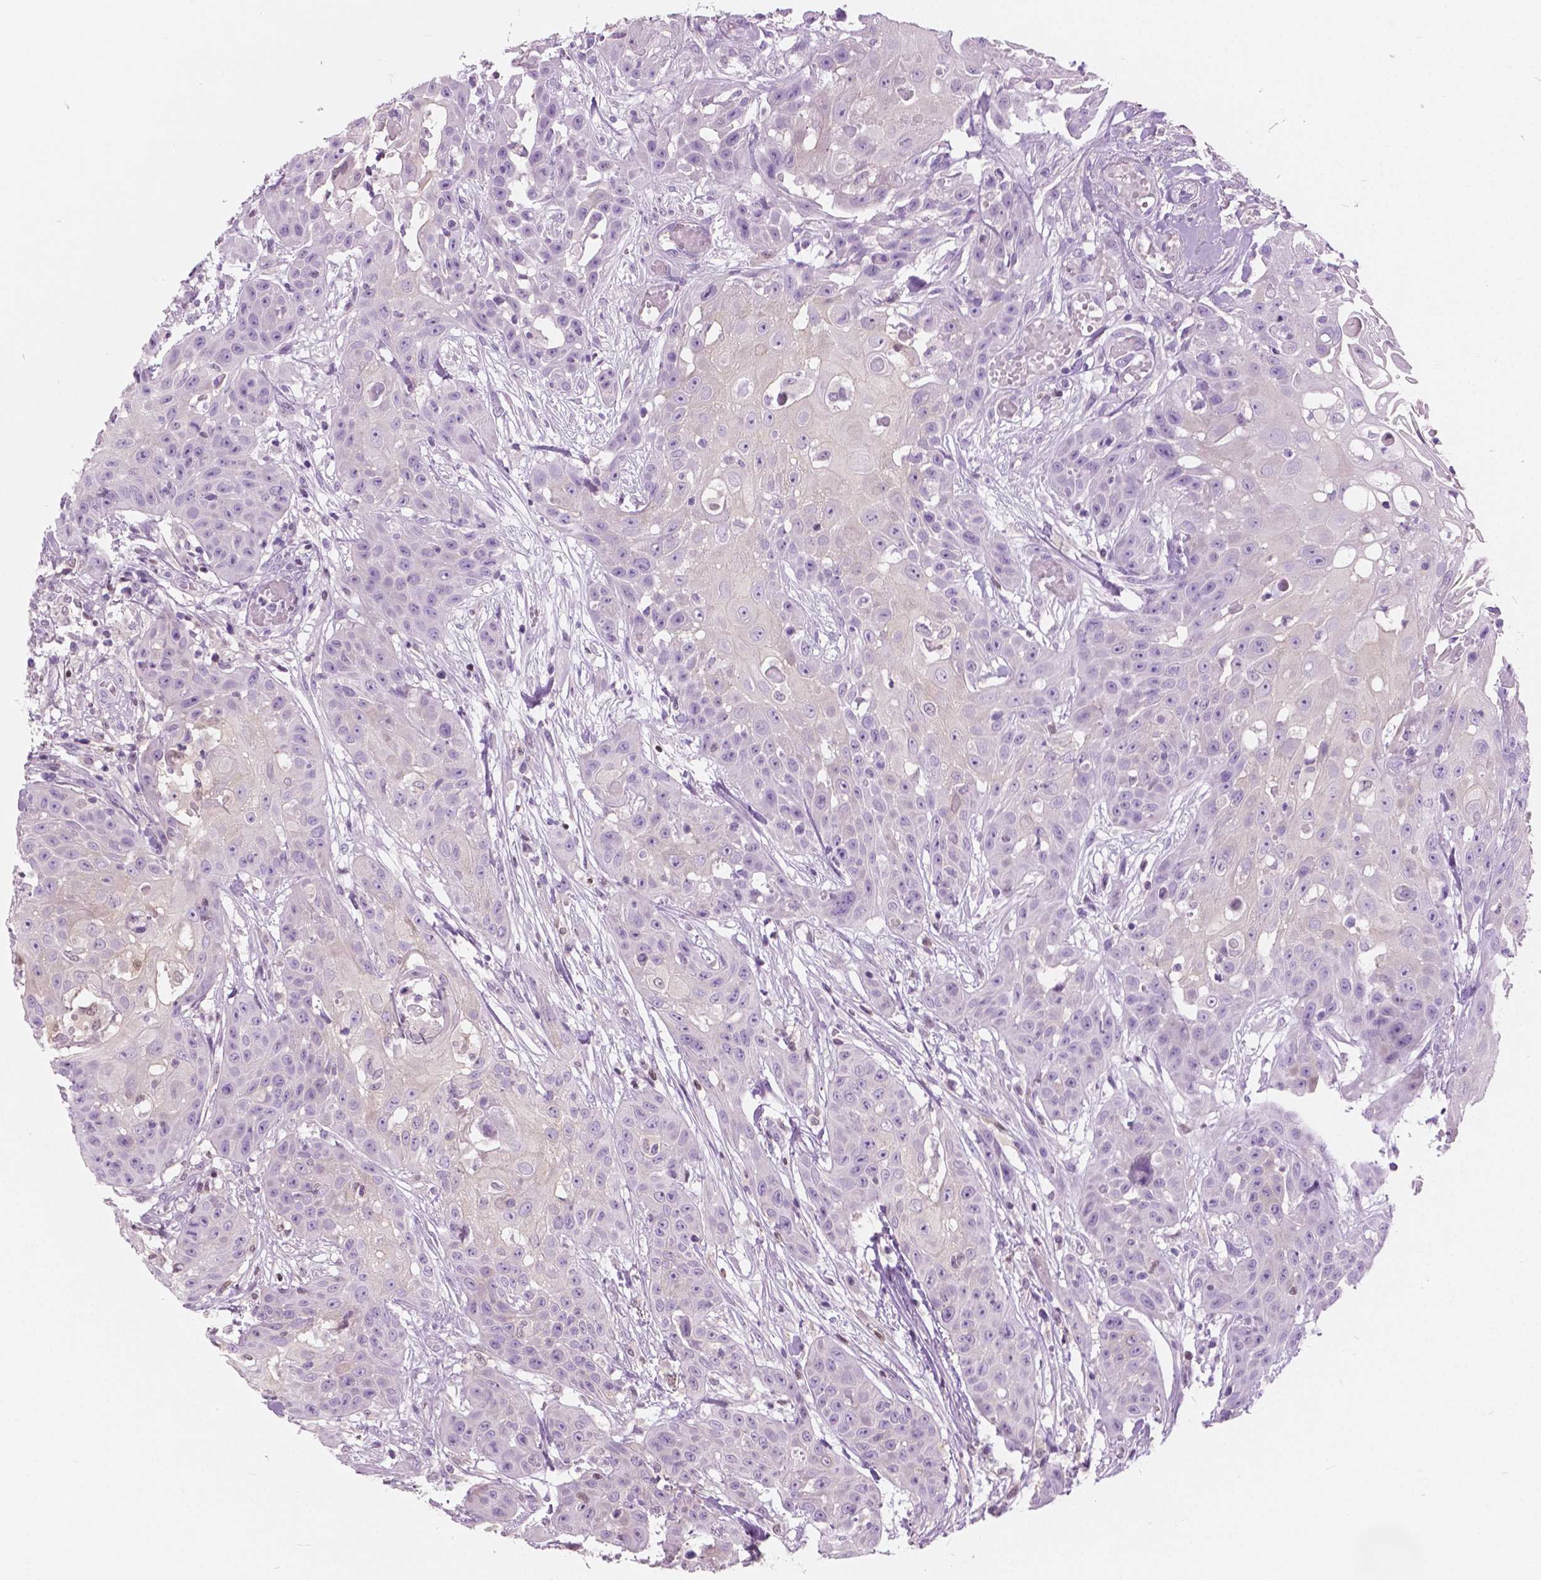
{"staining": {"intensity": "negative", "quantity": "none", "location": "none"}, "tissue": "head and neck cancer", "cell_type": "Tumor cells", "image_type": "cancer", "snomed": [{"axis": "morphology", "description": "Squamous cell carcinoma, NOS"}, {"axis": "topography", "description": "Oral tissue"}, {"axis": "topography", "description": "Head-Neck"}], "caption": "High power microscopy histopathology image of an immunohistochemistry (IHC) image of squamous cell carcinoma (head and neck), revealing no significant staining in tumor cells.", "gene": "GALM", "patient": {"sex": "female", "age": 55}}